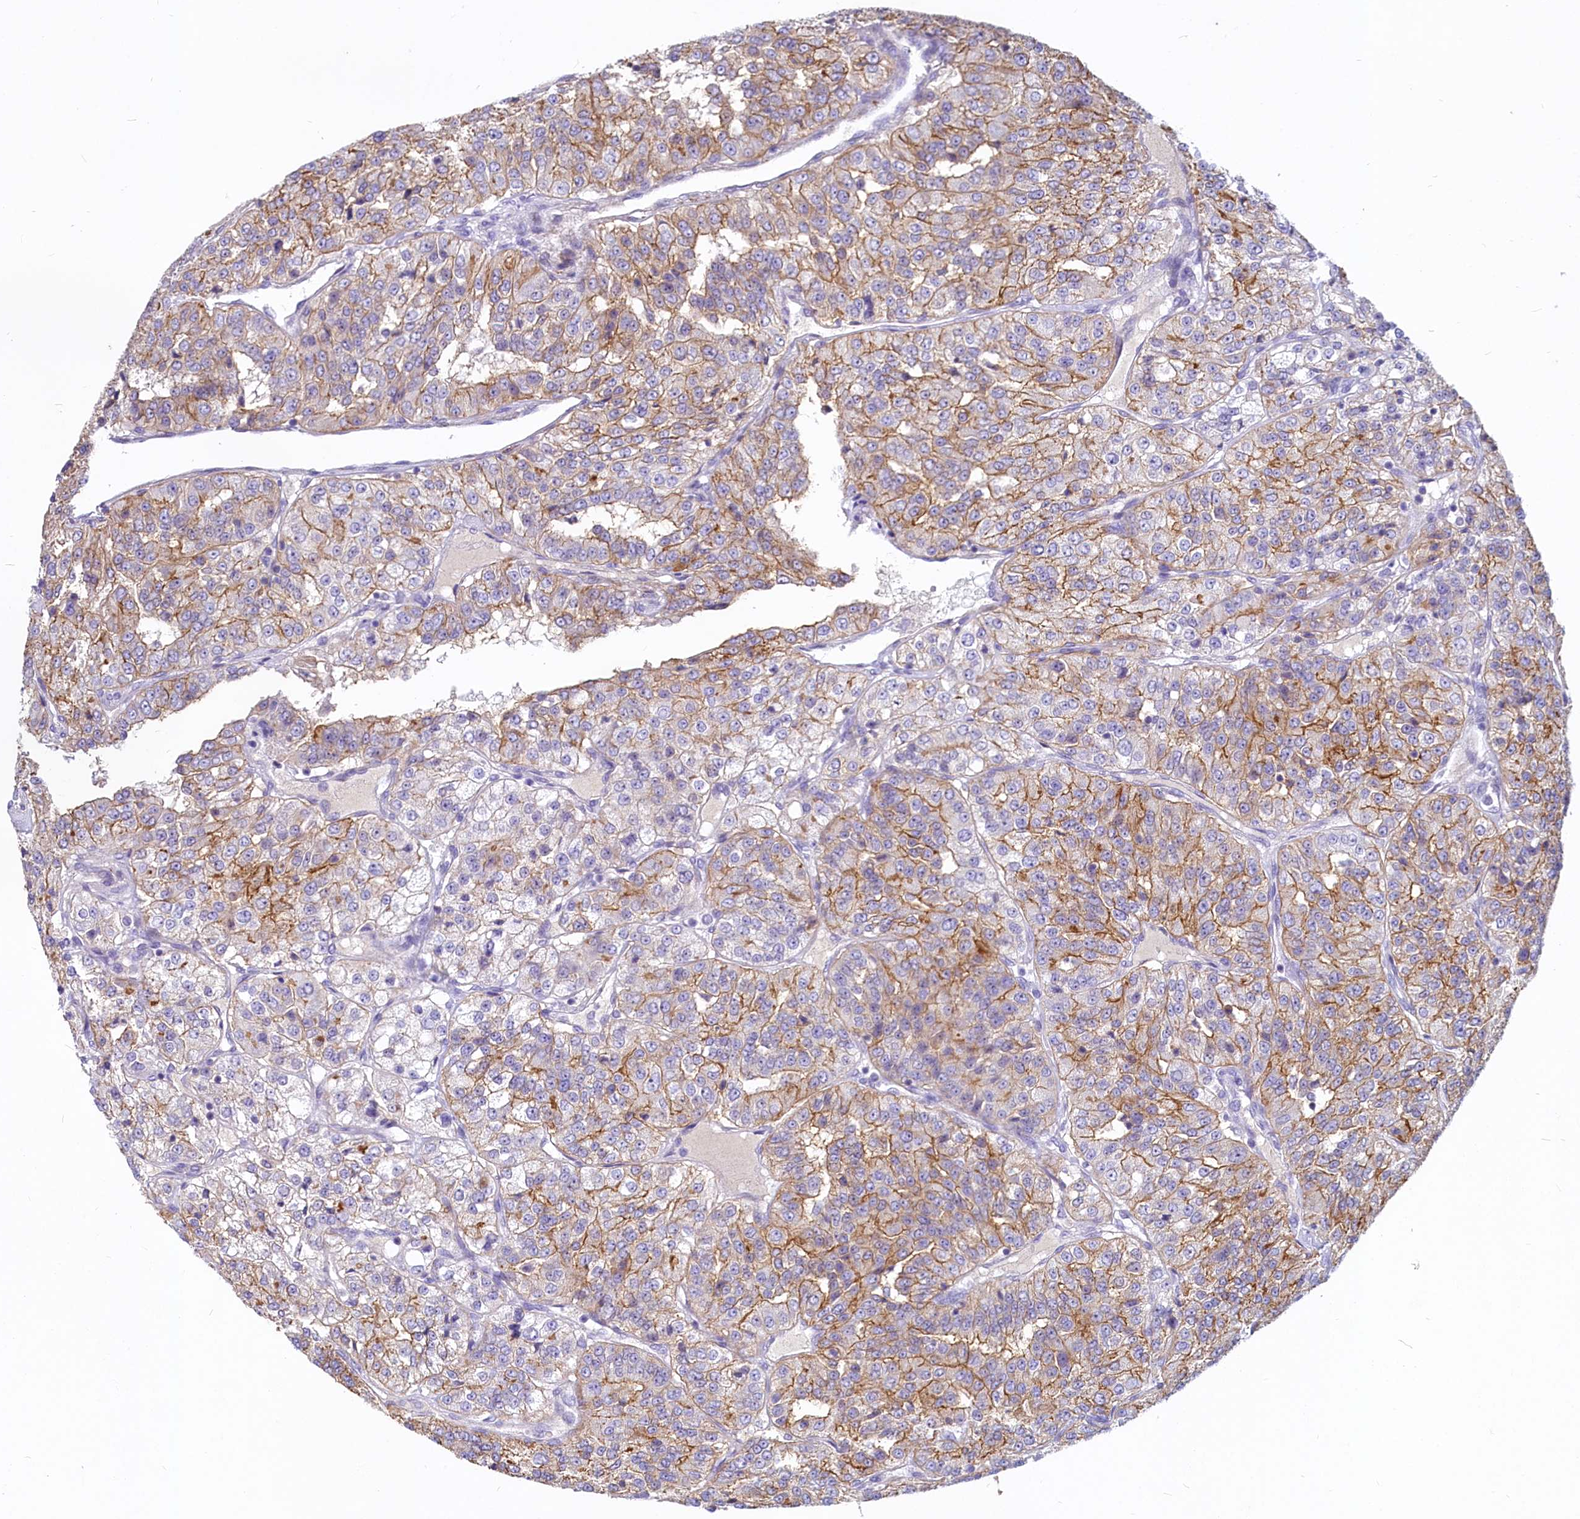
{"staining": {"intensity": "moderate", "quantity": "25%-75%", "location": "cytoplasmic/membranous"}, "tissue": "renal cancer", "cell_type": "Tumor cells", "image_type": "cancer", "snomed": [{"axis": "morphology", "description": "Adenocarcinoma, NOS"}, {"axis": "topography", "description": "Kidney"}], "caption": "A high-resolution photomicrograph shows immunohistochemistry staining of renal adenocarcinoma, which reveals moderate cytoplasmic/membranous expression in approximately 25%-75% of tumor cells.", "gene": "PROCR", "patient": {"sex": "female", "age": 63}}